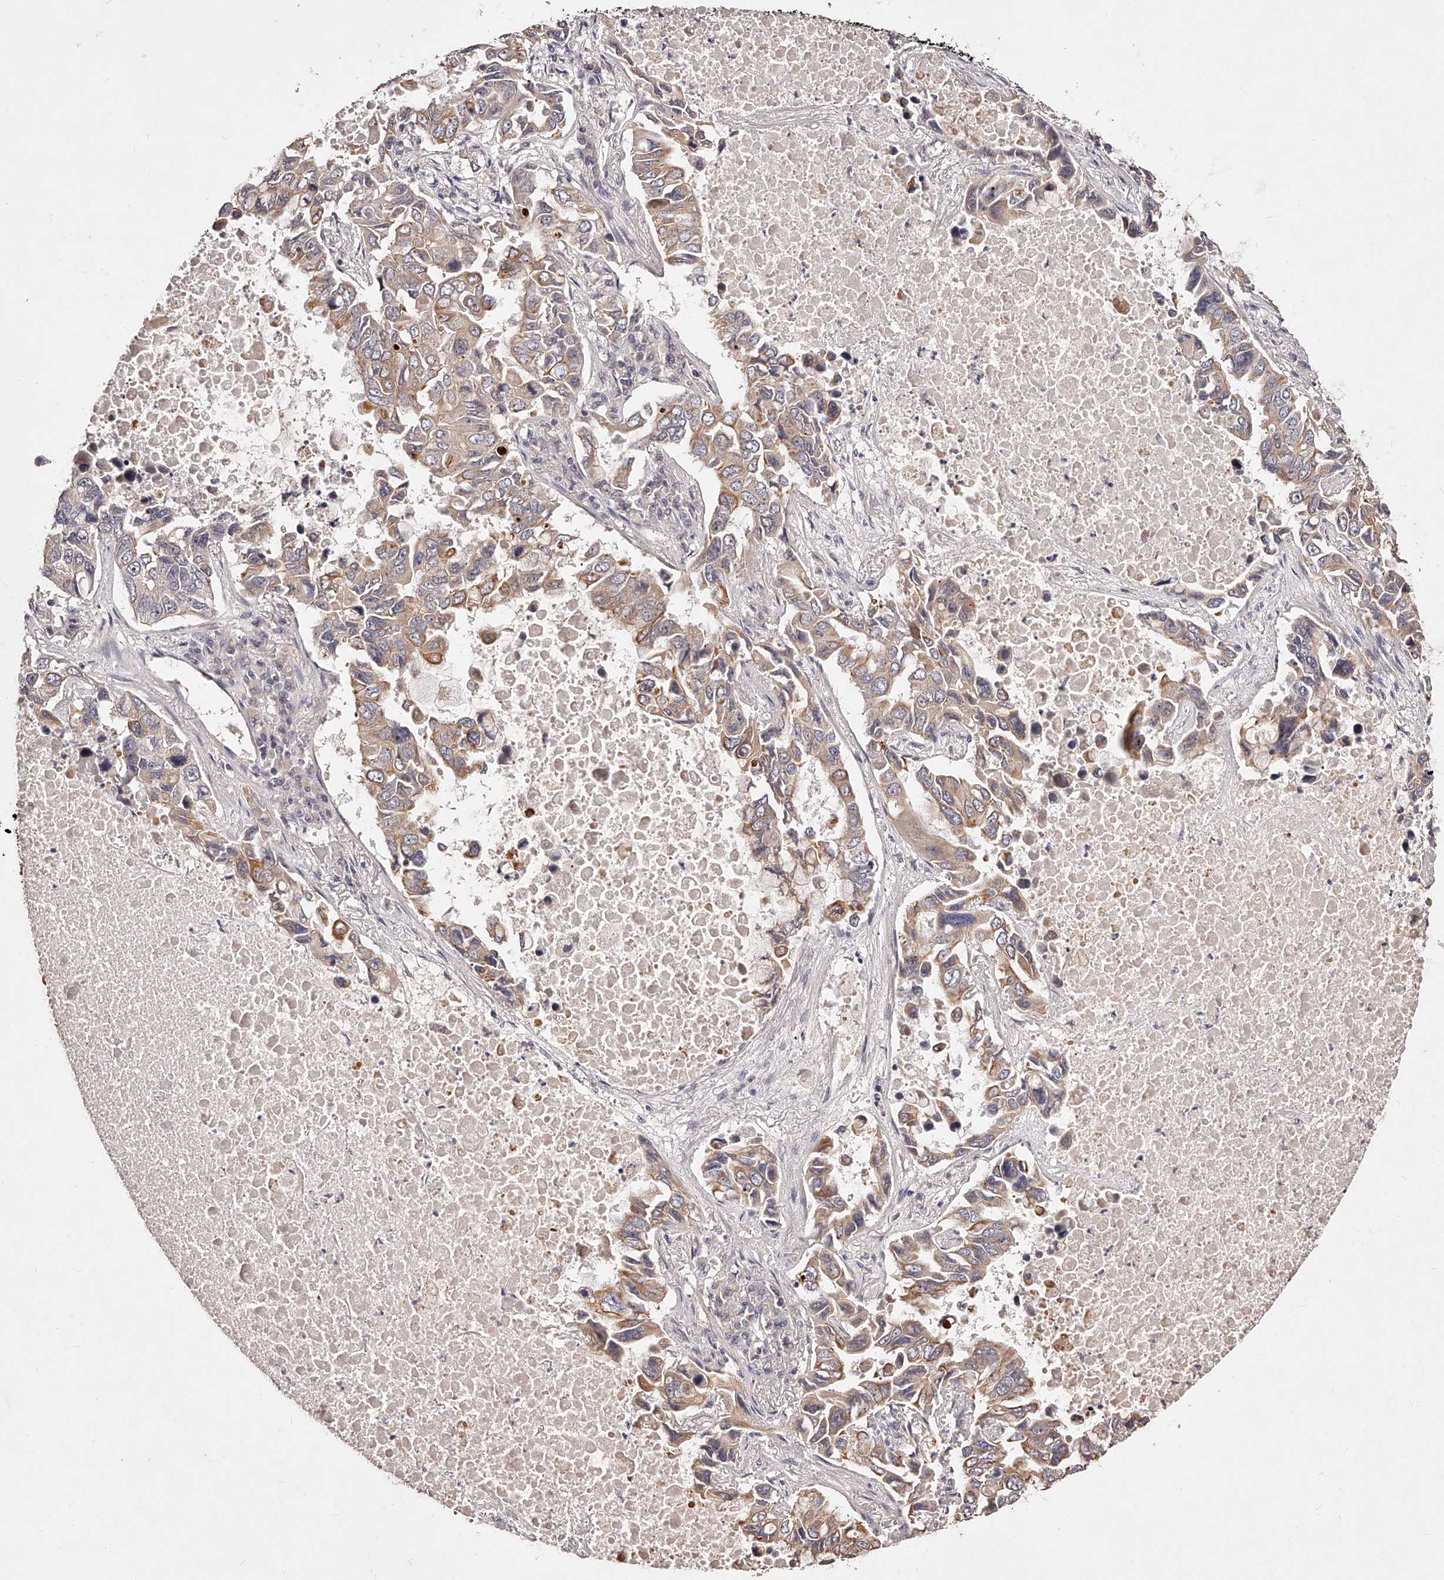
{"staining": {"intensity": "moderate", "quantity": "<25%", "location": "cytoplasmic/membranous"}, "tissue": "lung cancer", "cell_type": "Tumor cells", "image_type": "cancer", "snomed": [{"axis": "morphology", "description": "Adenocarcinoma, NOS"}, {"axis": "topography", "description": "Lung"}], "caption": "Protein analysis of lung adenocarcinoma tissue shows moderate cytoplasmic/membranous staining in about <25% of tumor cells.", "gene": "PHACTR1", "patient": {"sex": "male", "age": 64}}